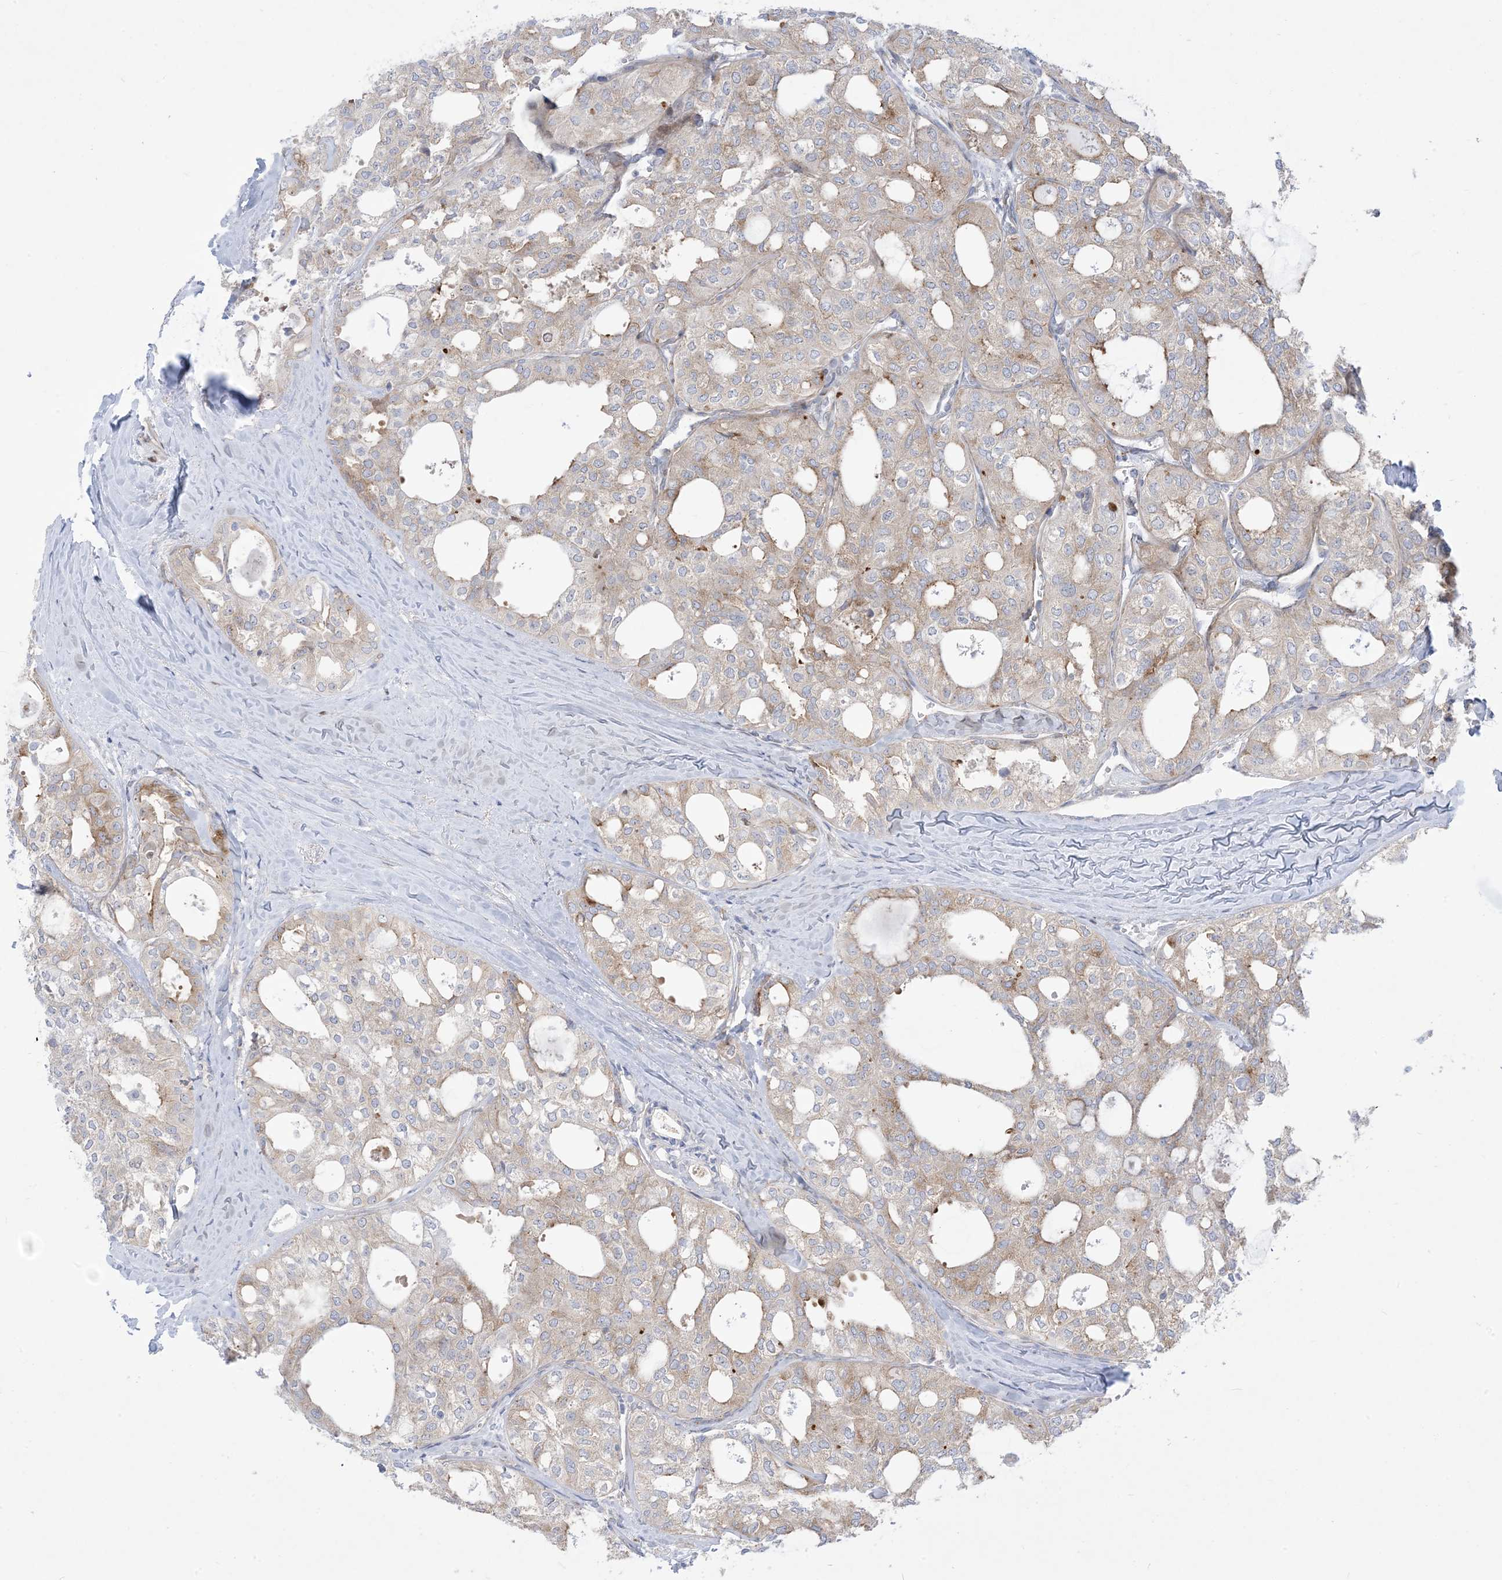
{"staining": {"intensity": "weak", "quantity": "25%-75%", "location": "cytoplasmic/membranous"}, "tissue": "thyroid cancer", "cell_type": "Tumor cells", "image_type": "cancer", "snomed": [{"axis": "morphology", "description": "Follicular adenoma carcinoma, NOS"}, {"axis": "topography", "description": "Thyroid gland"}], "caption": "This micrograph exhibits immunohistochemistry staining of follicular adenoma carcinoma (thyroid), with low weak cytoplasmic/membranous expression in about 25%-75% of tumor cells.", "gene": "MARS2", "patient": {"sex": "male", "age": 75}}